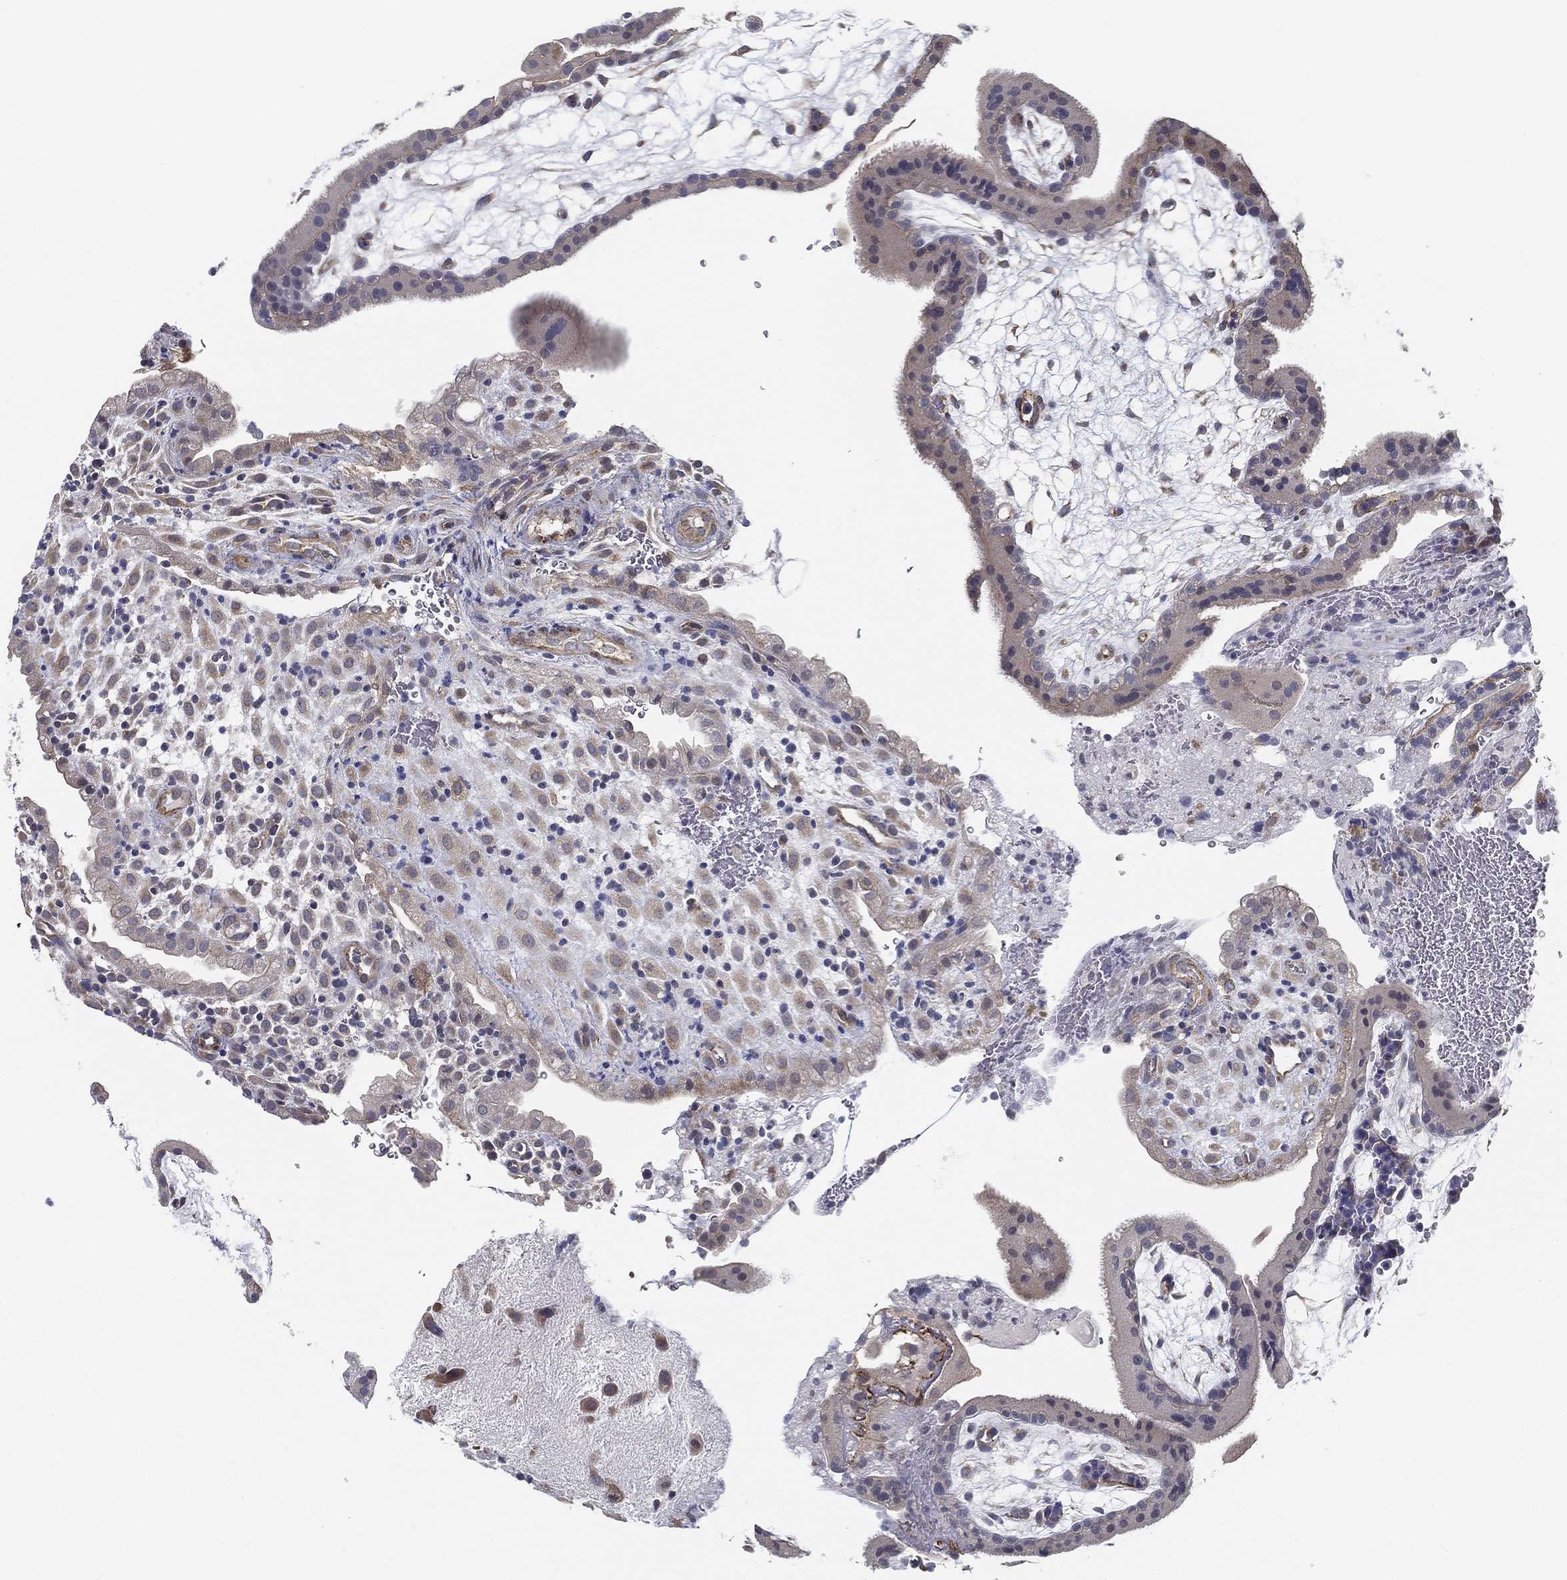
{"staining": {"intensity": "weak", "quantity": ">75%", "location": "cytoplasmic/membranous"}, "tissue": "placenta", "cell_type": "Decidual cells", "image_type": "normal", "snomed": [{"axis": "morphology", "description": "Normal tissue, NOS"}, {"axis": "topography", "description": "Placenta"}], "caption": "Human placenta stained for a protein (brown) demonstrates weak cytoplasmic/membranous positive expression in approximately >75% of decidual cells.", "gene": "LRRC56", "patient": {"sex": "female", "age": 19}}